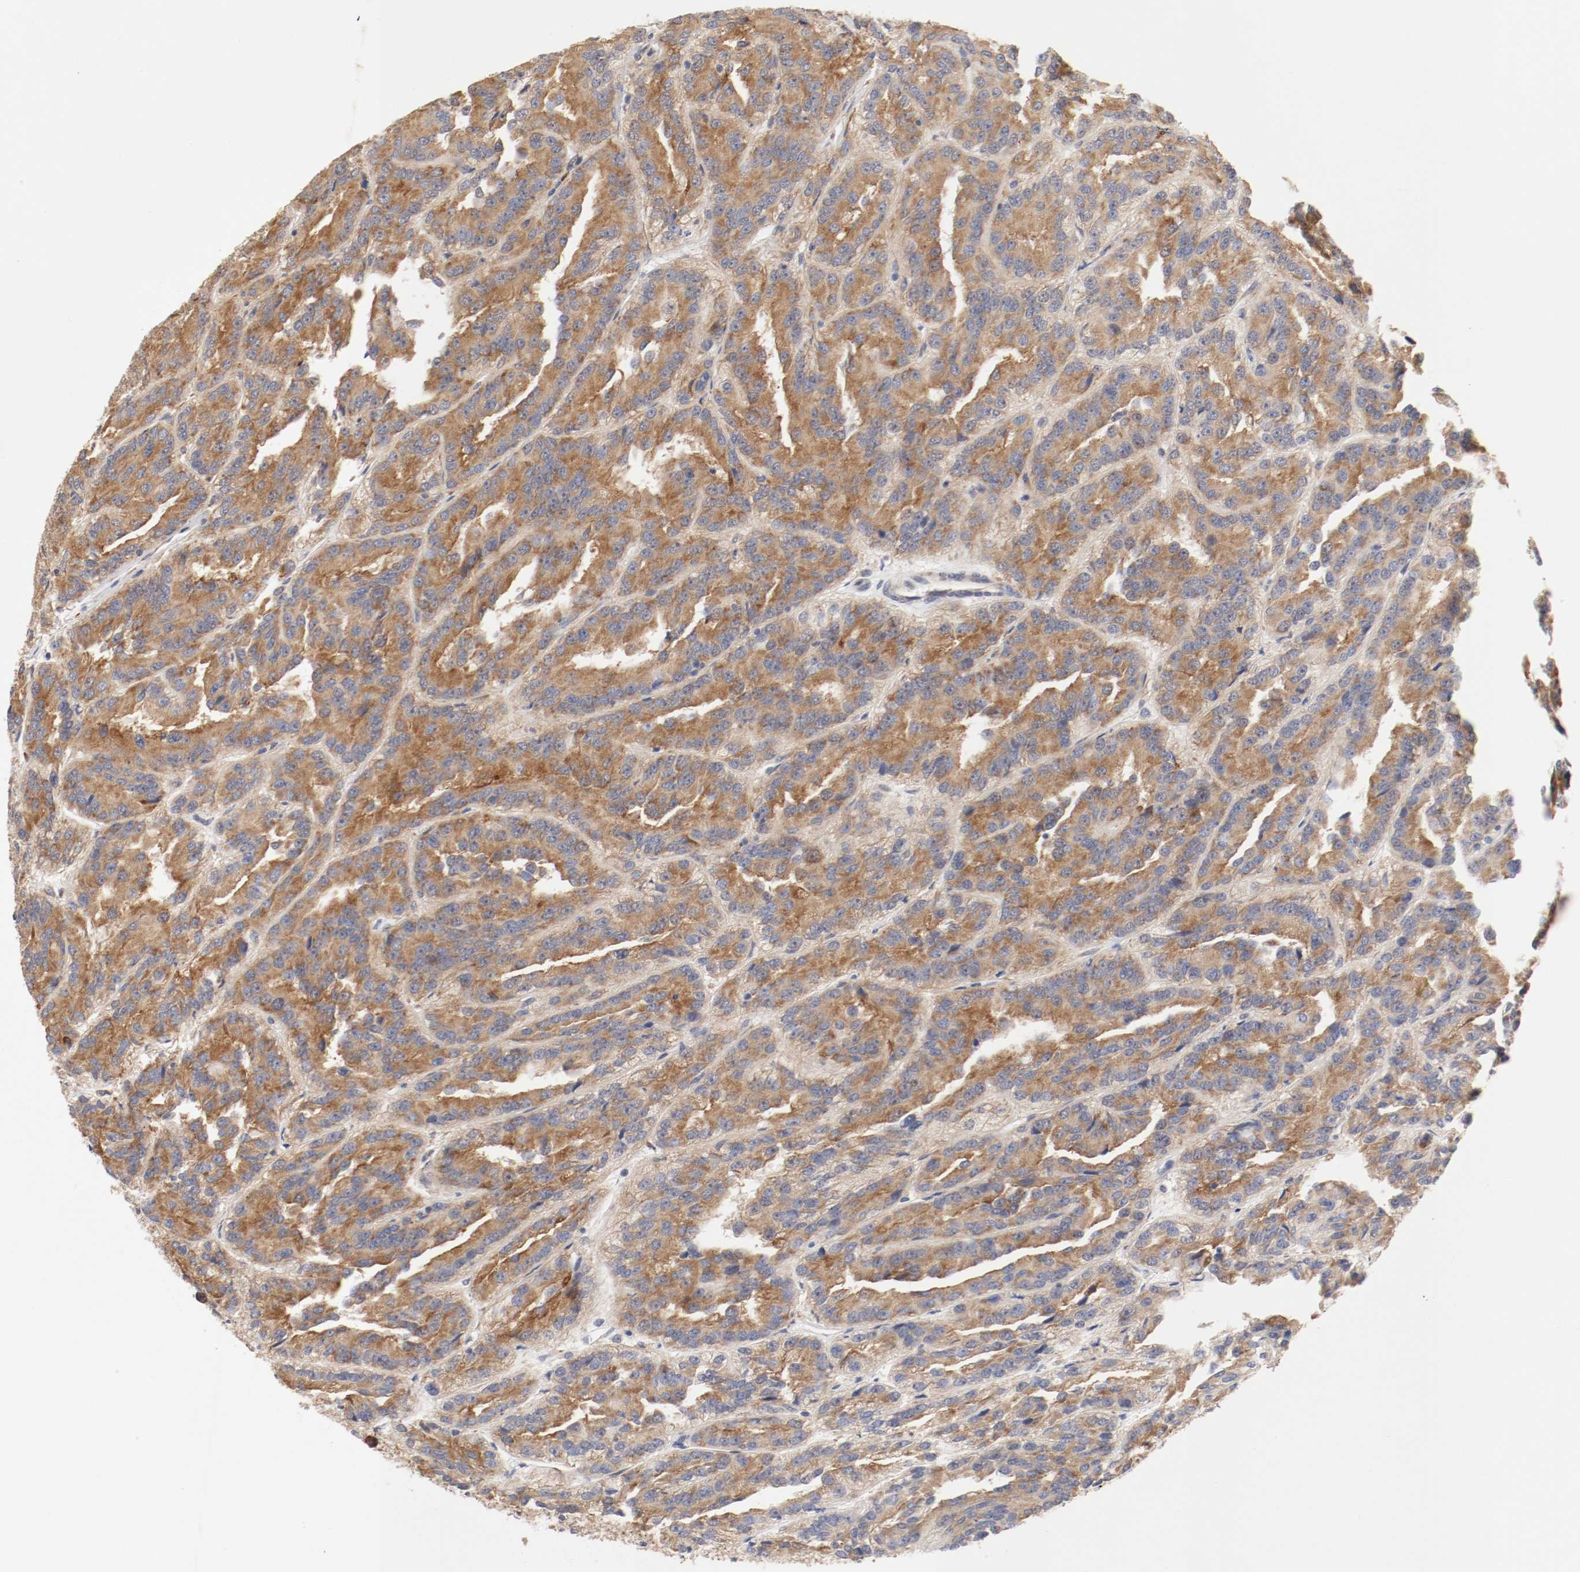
{"staining": {"intensity": "moderate", "quantity": ">75%", "location": "cytoplasmic/membranous"}, "tissue": "renal cancer", "cell_type": "Tumor cells", "image_type": "cancer", "snomed": [{"axis": "morphology", "description": "Adenocarcinoma, NOS"}, {"axis": "topography", "description": "Kidney"}], "caption": "Renal cancer stained with a brown dye displays moderate cytoplasmic/membranous positive expression in about >75% of tumor cells.", "gene": "FKBP3", "patient": {"sex": "male", "age": 46}}